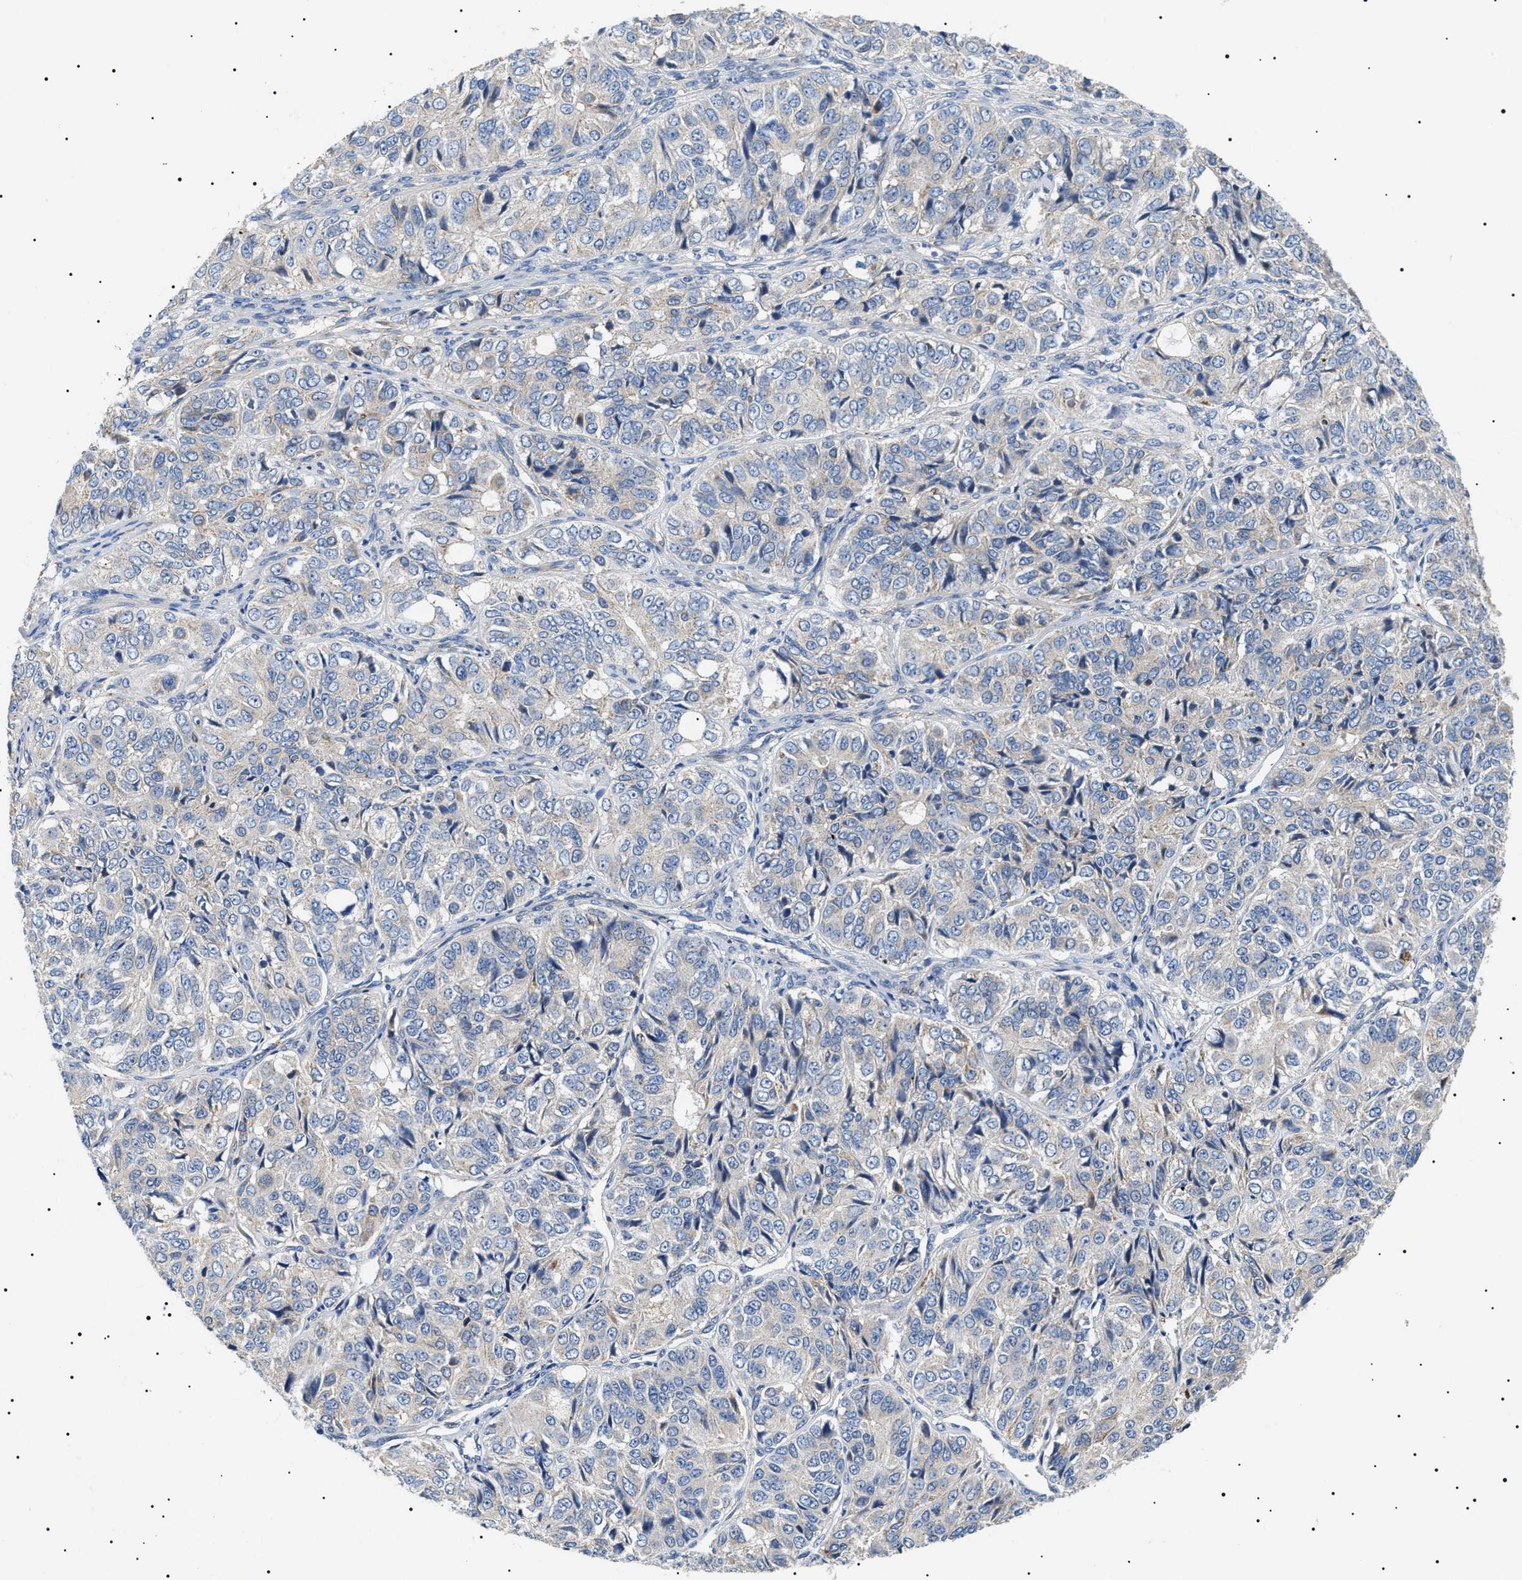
{"staining": {"intensity": "negative", "quantity": "none", "location": "none"}, "tissue": "ovarian cancer", "cell_type": "Tumor cells", "image_type": "cancer", "snomed": [{"axis": "morphology", "description": "Carcinoma, endometroid"}, {"axis": "topography", "description": "Ovary"}], "caption": "The IHC histopathology image has no significant staining in tumor cells of ovarian cancer tissue.", "gene": "TMEM222", "patient": {"sex": "female", "age": 51}}